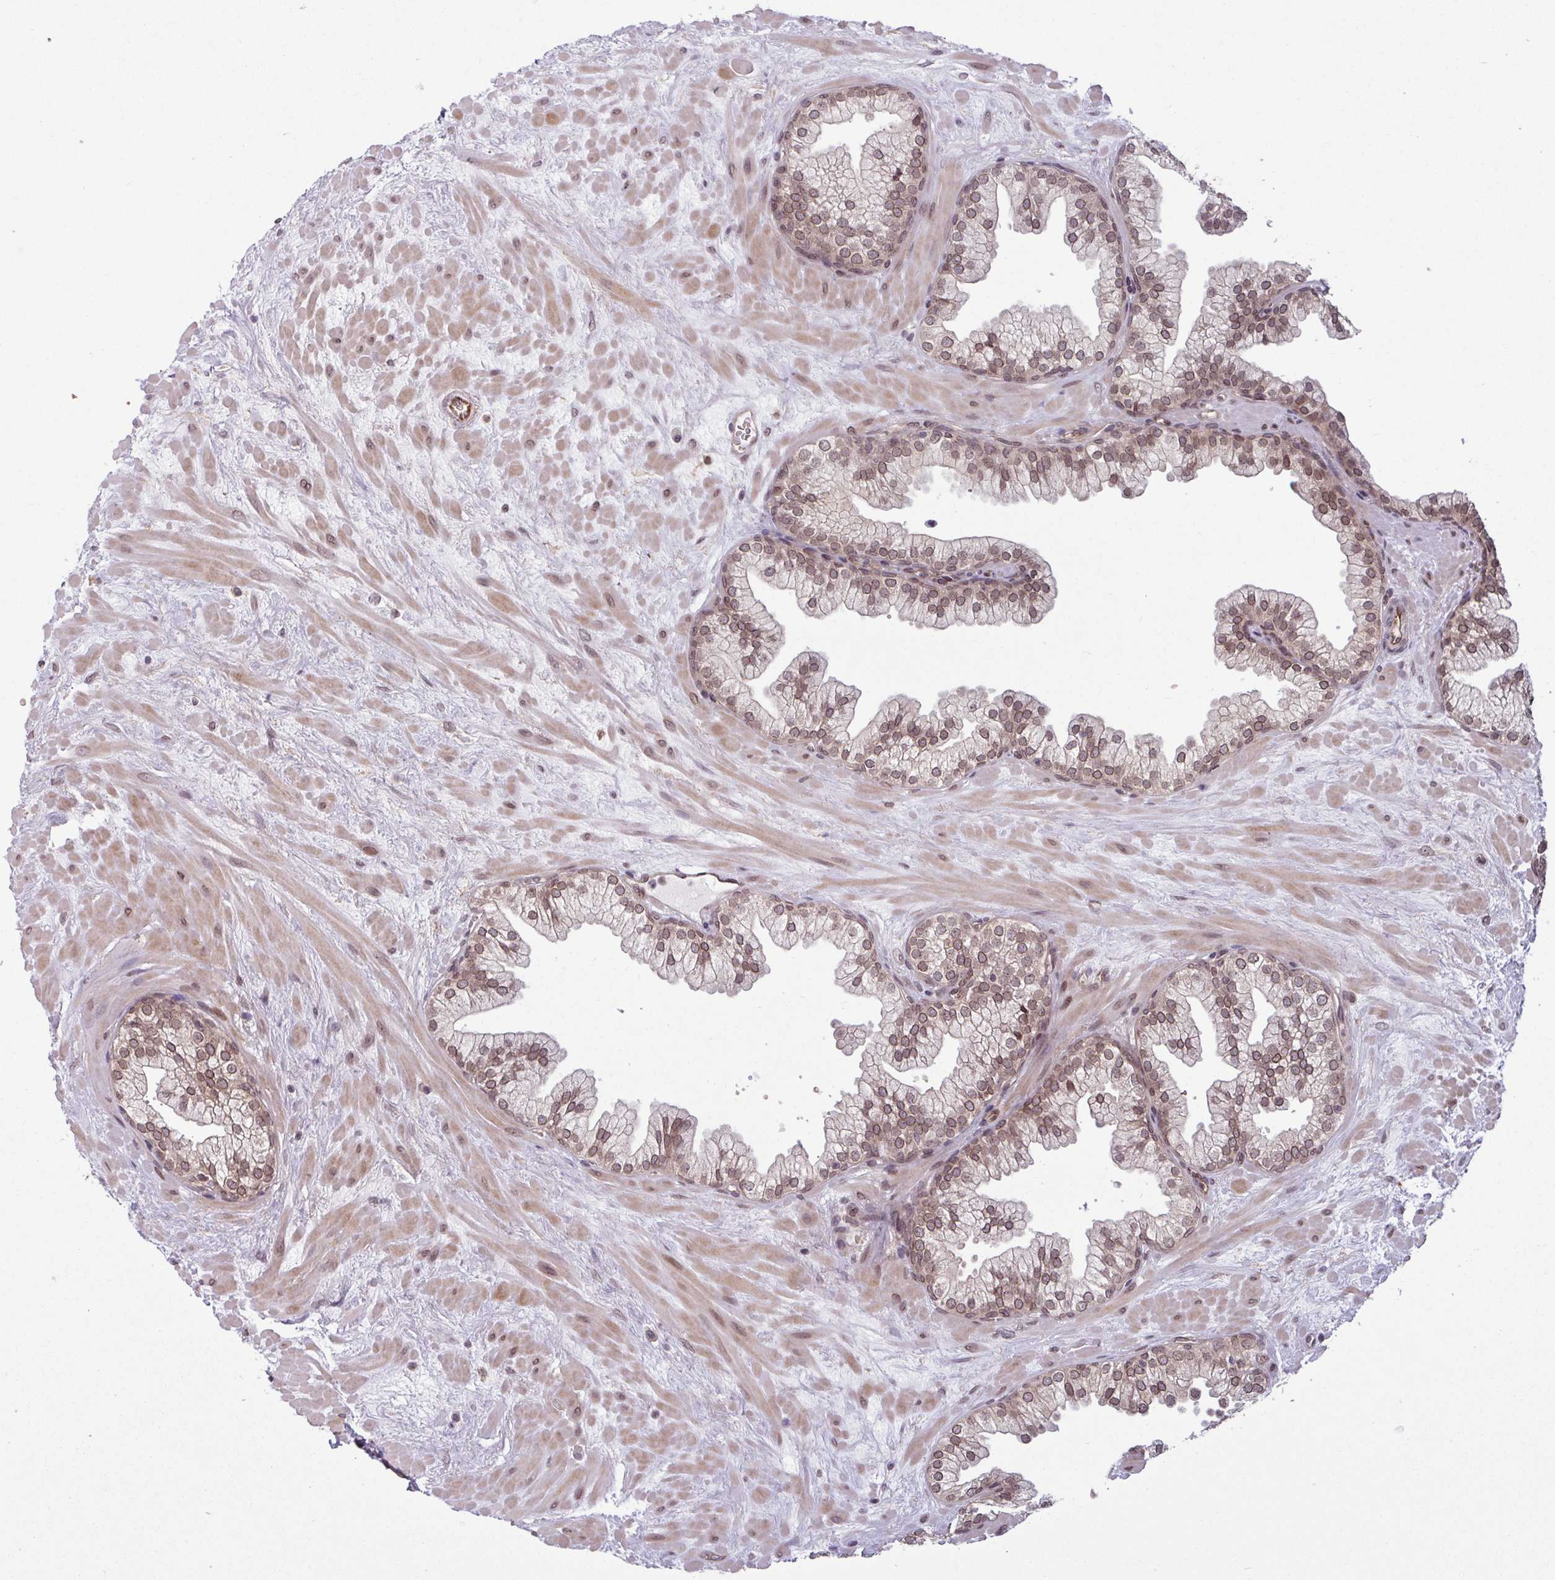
{"staining": {"intensity": "moderate", "quantity": ">75%", "location": "cytoplasmic/membranous,nuclear"}, "tissue": "prostate", "cell_type": "Glandular cells", "image_type": "normal", "snomed": [{"axis": "morphology", "description": "Normal tissue, NOS"}, {"axis": "topography", "description": "Prostate"}, {"axis": "topography", "description": "Peripheral nerve tissue"}], "caption": "Protein expression analysis of benign prostate reveals moderate cytoplasmic/membranous,nuclear positivity in approximately >75% of glandular cells.", "gene": "RBM4B", "patient": {"sex": "male", "age": 61}}